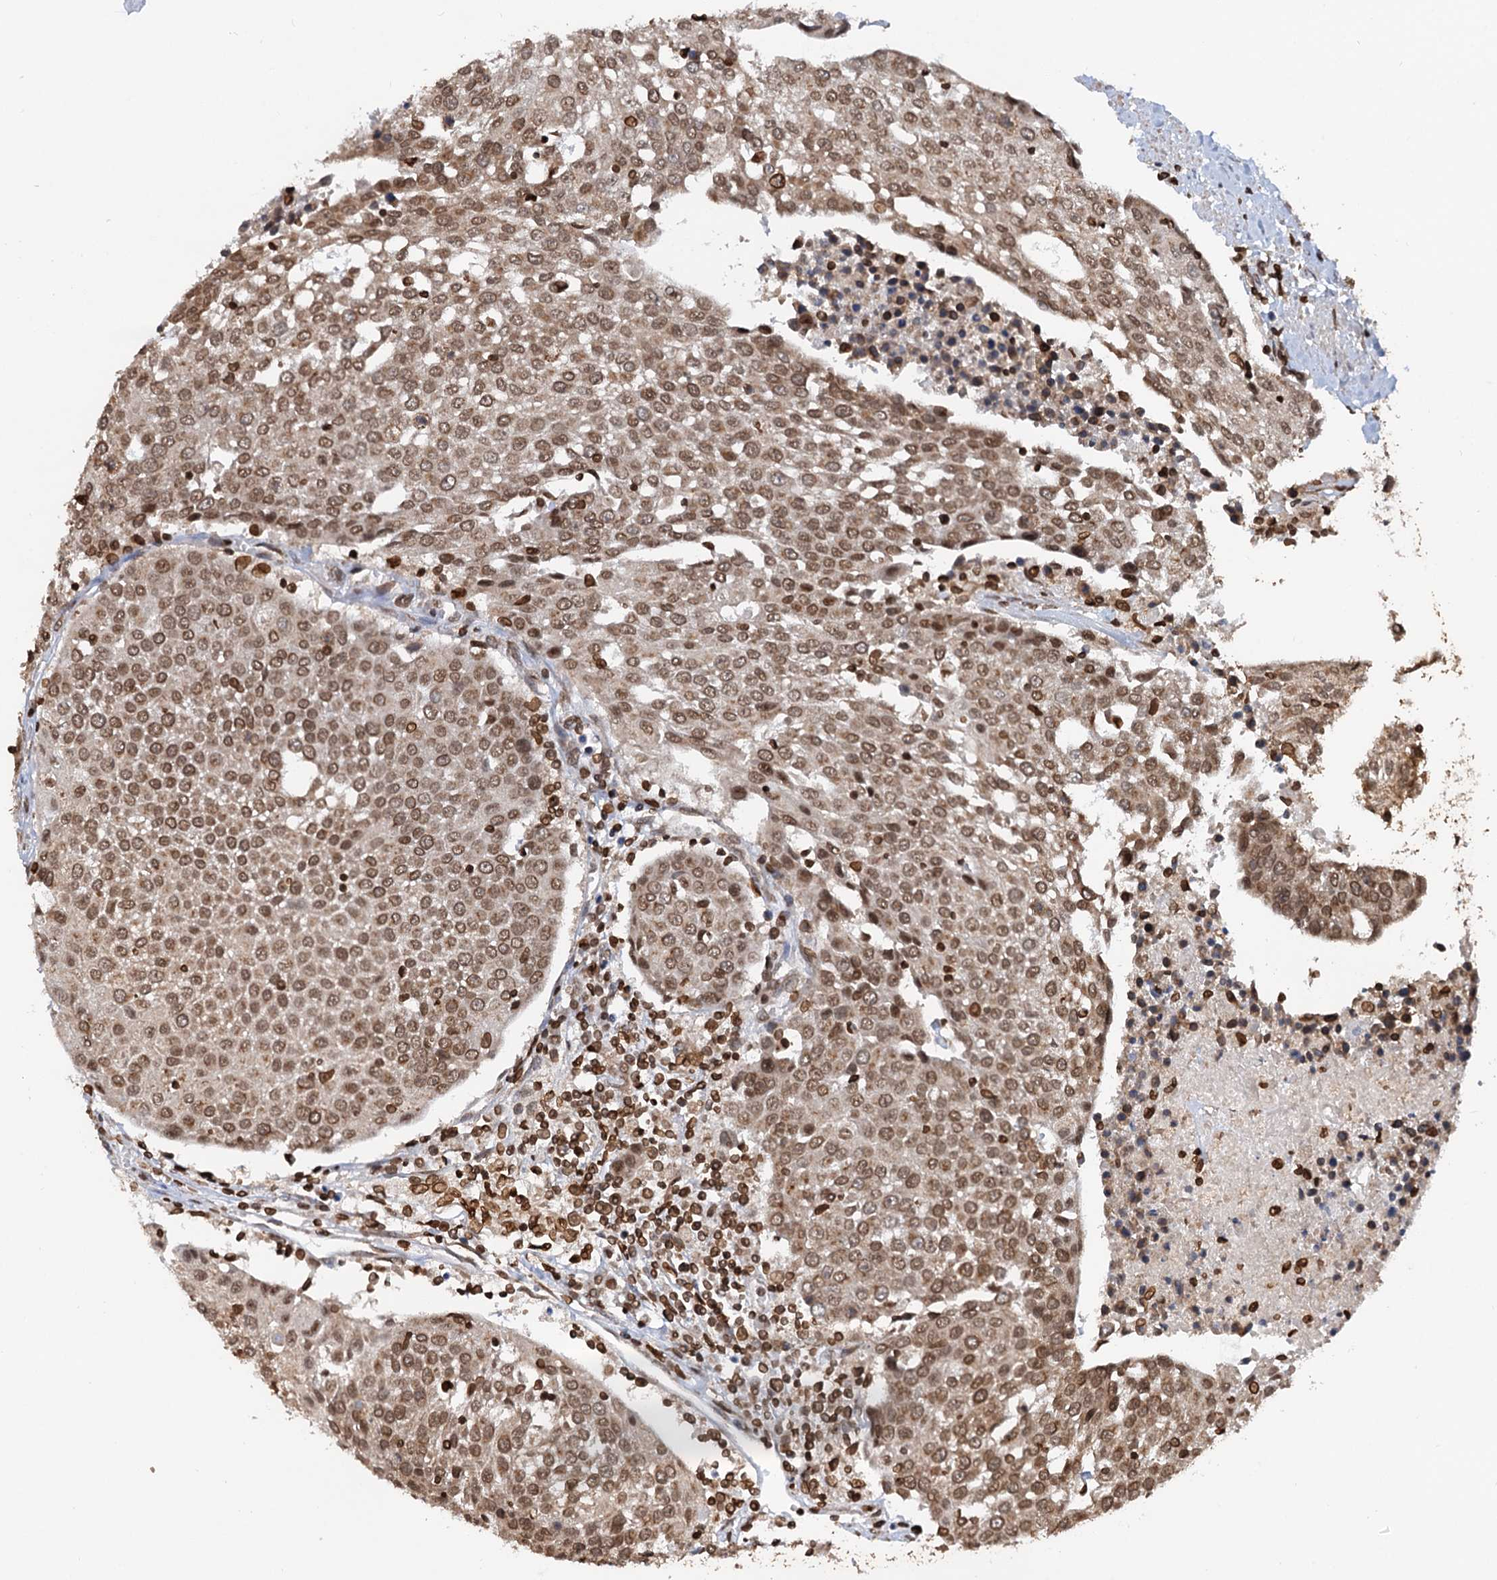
{"staining": {"intensity": "moderate", "quantity": ">75%", "location": "cytoplasmic/membranous,nuclear"}, "tissue": "urothelial cancer", "cell_type": "Tumor cells", "image_type": "cancer", "snomed": [{"axis": "morphology", "description": "Urothelial carcinoma, High grade"}, {"axis": "topography", "description": "Urinary bladder"}], "caption": "This micrograph shows urothelial cancer stained with IHC to label a protein in brown. The cytoplasmic/membranous and nuclear of tumor cells show moderate positivity for the protein. Nuclei are counter-stained blue.", "gene": "ZC3H13", "patient": {"sex": "female", "age": 85}}